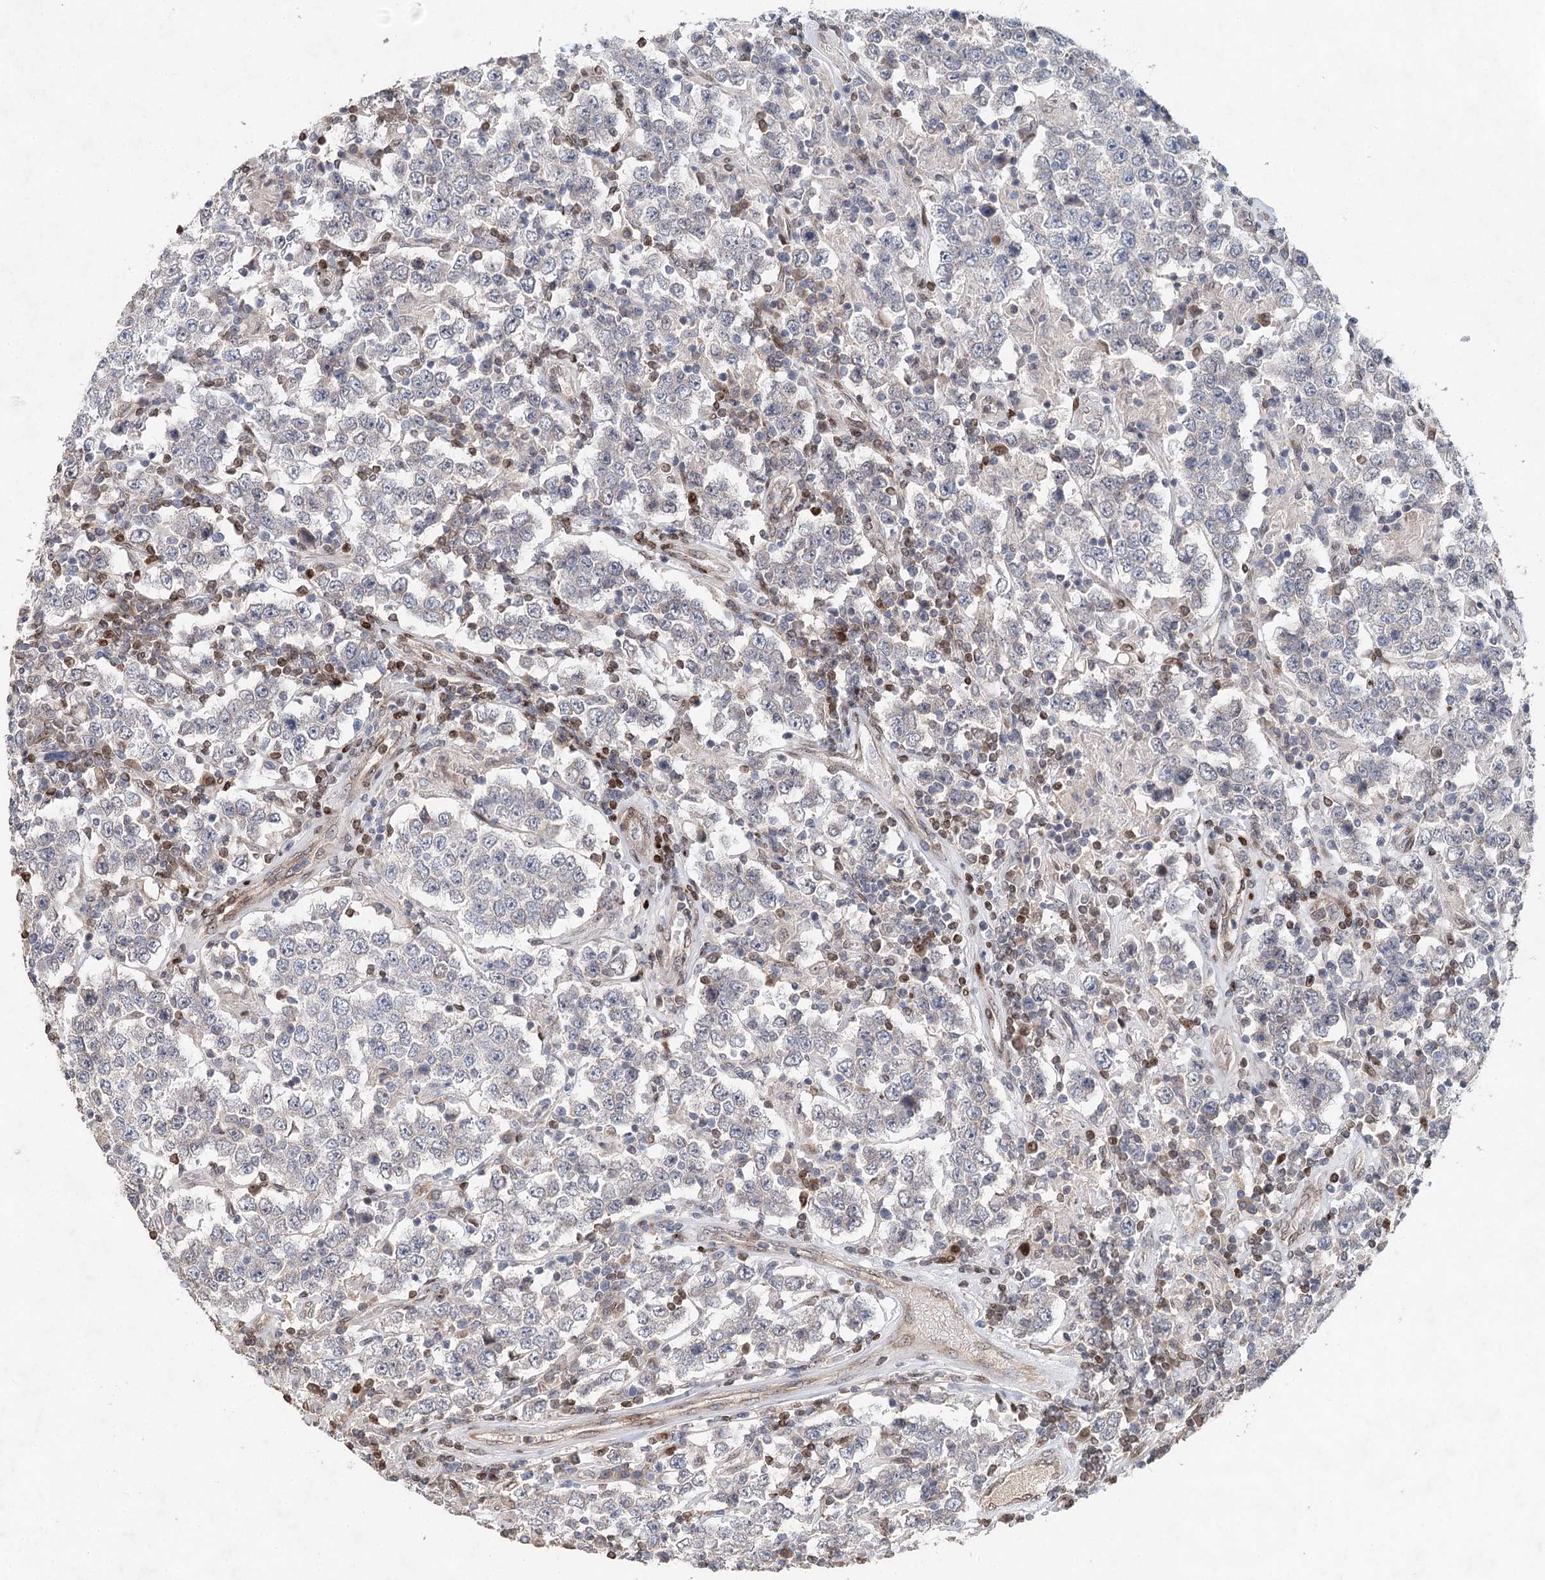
{"staining": {"intensity": "negative", "quantity": "none", "location": "none"}, "tissue": "testis cancer", "cell_type": "Tumor cells", "image_type": "cancer", "snomed": [{"axis": "morphology", "description": "Normal tissue, NOS"}, {"axis": "morphology", "description": "Urothelial carcinoma, High grade"}, {"axis": "morphology", "description": "Seminoma, NOS"}, {"axis": "morphology", "description": "Carcinoma, Embryonal, NOS"}, {"axis": "topography", "description": "Urinary bladder"}, {"axis": "topography", "description": "Testis"}], "caption": "Immunohistochemistry micrograph of neoplastic tissue: testis high-grade urothelial carcinoma stained with DAB exhibits no significant protein expression in tumor cells.", "gene": "FRMD4A", "patient": {"sex": "male", "age": 41}}